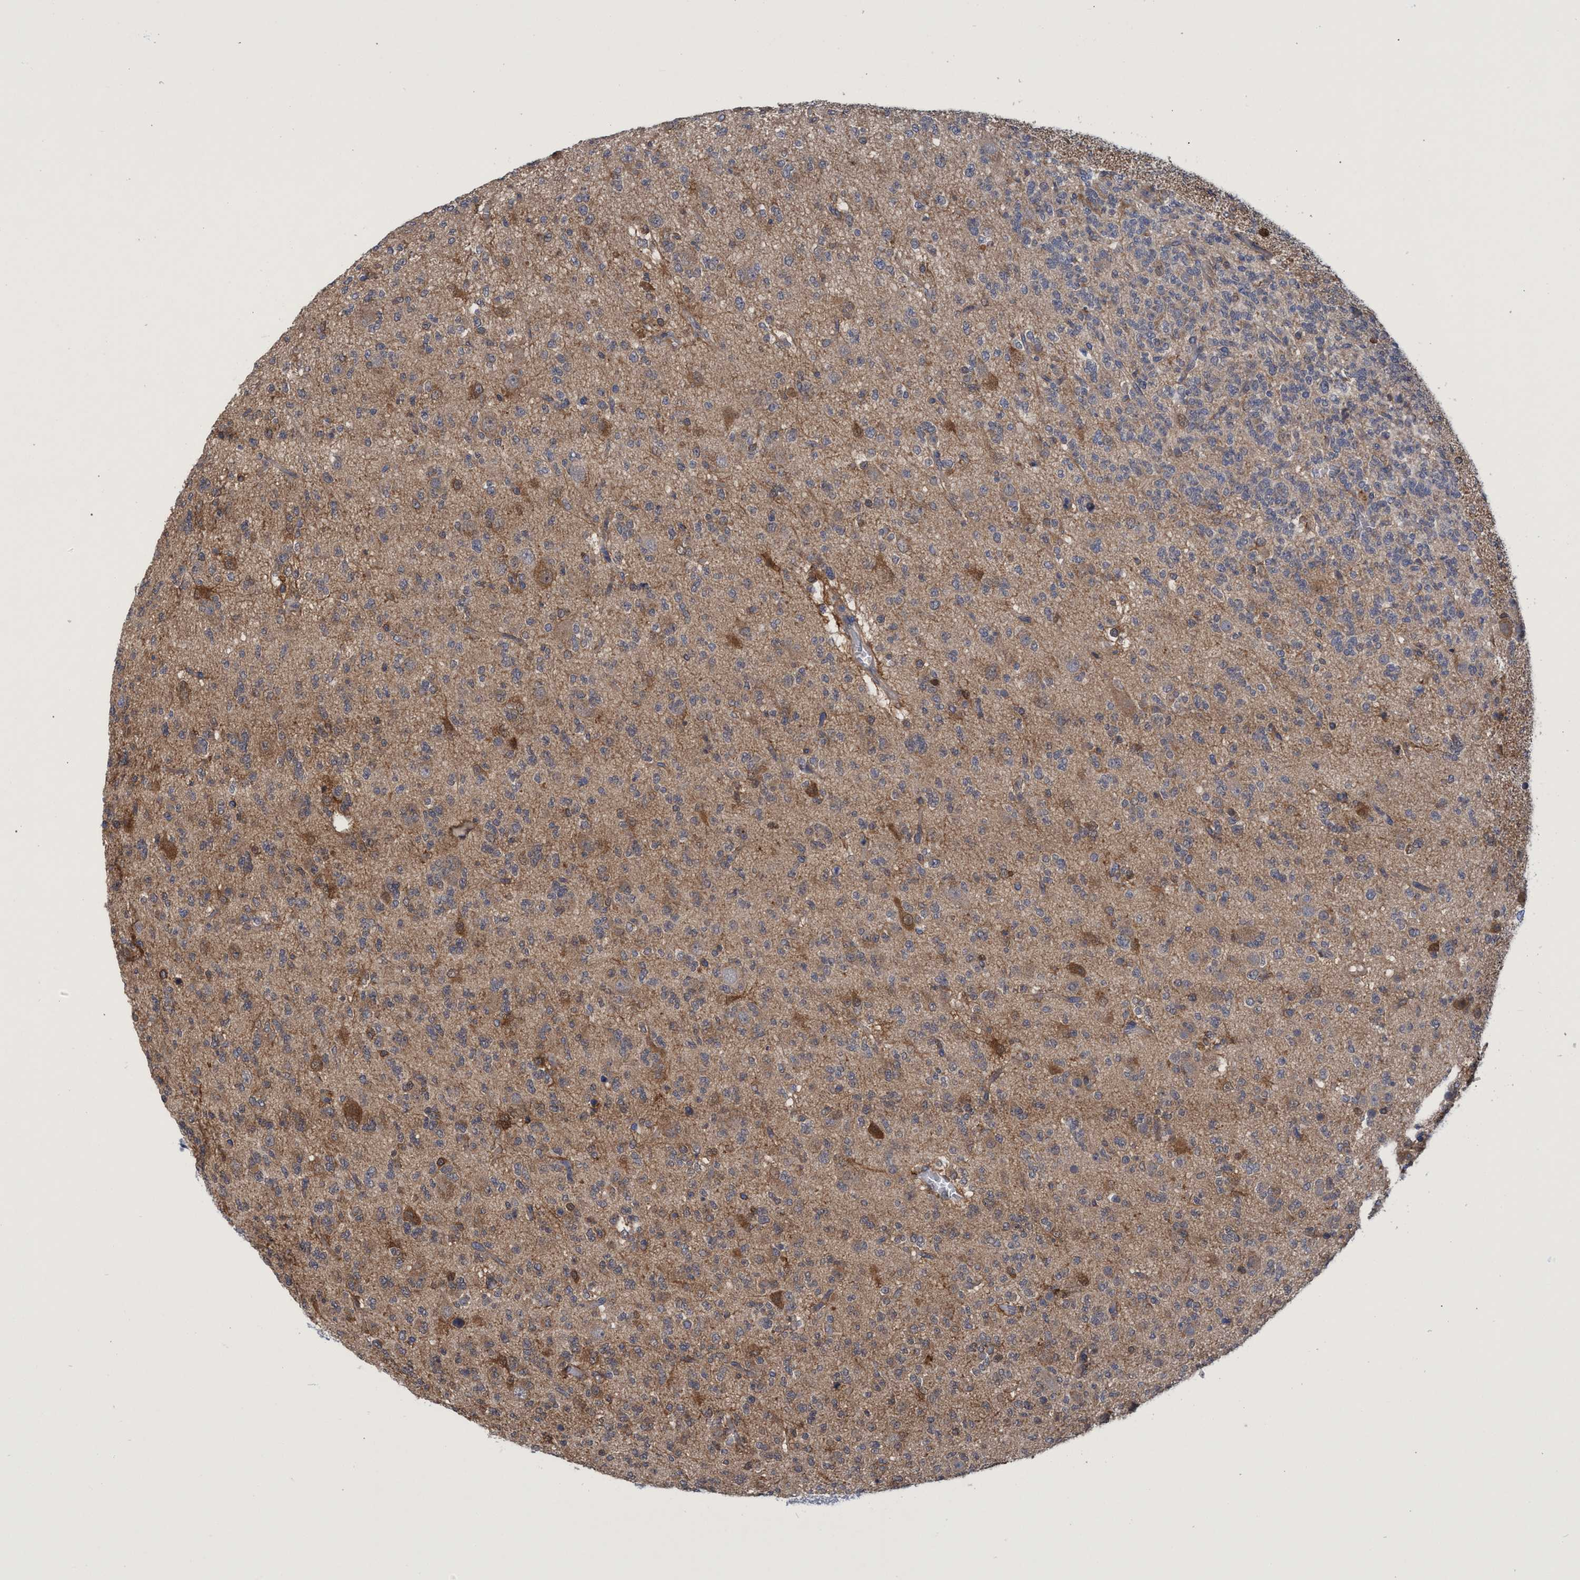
{"staining": {"intensity": "moderate", "quantity": "<25%", "location": "cytoplasmic/membranous"}, "tissue": "glioma", "cell_type": "Tumor cells", "image_type": "cancer", "snomed": [{"axis": "morphology", "description": "Glioma, malignant, Low grade"}, {"axis": "topography", "description": "Brain"}], "caption": "Low-grade glioma (malignant) tissue exhibits moderate cytoplasmic/membranous staining in about <25% of tumor cells", "gene": "PNPO", "patient": {"sex": "male", "age": 38}}